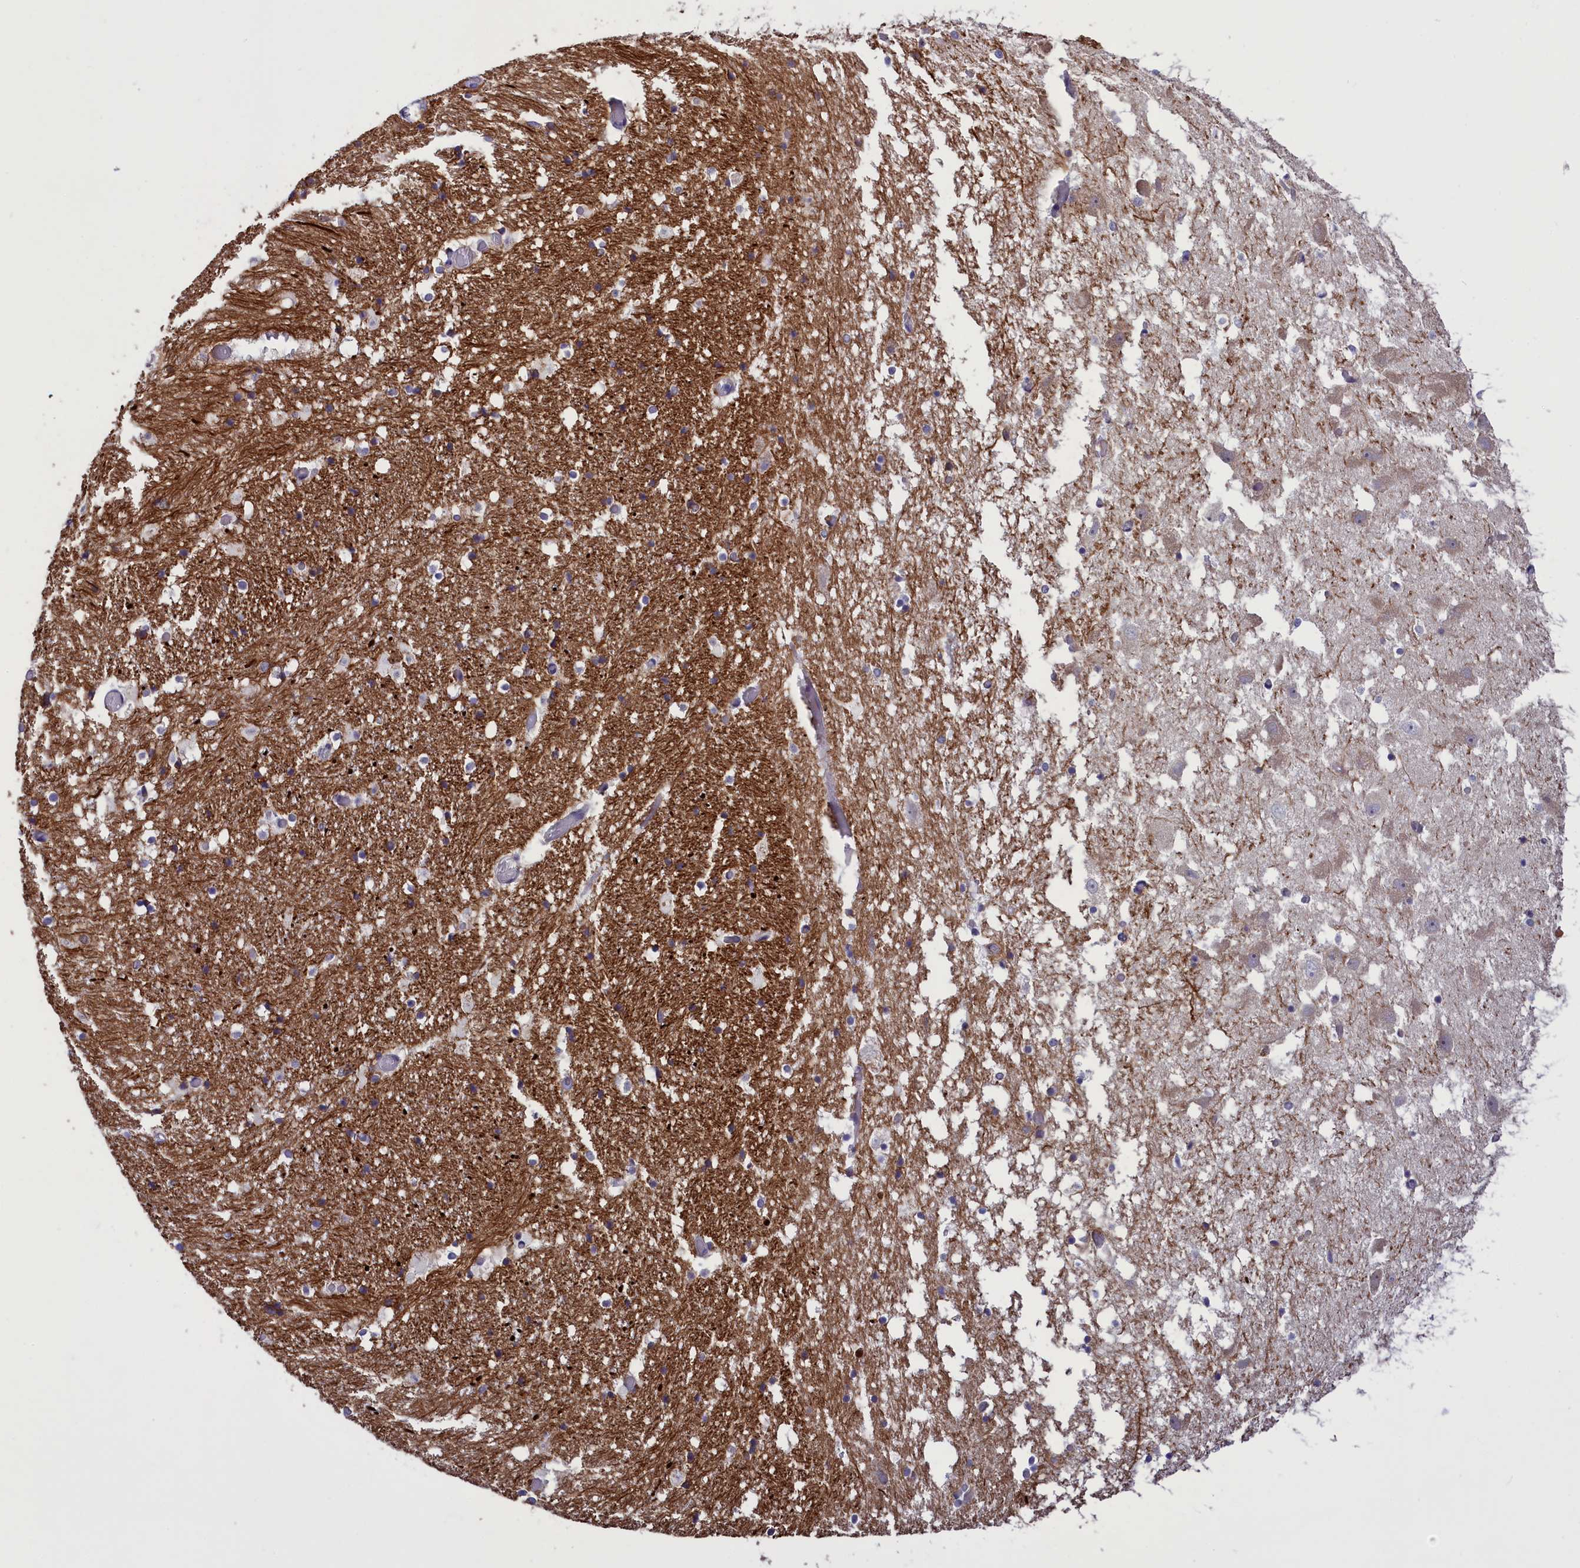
{"staining": {"intensity": "weak", "quantity": "<25%", "location": "cytoplasmic/membranous"}, "tissue": "hippocampus", "cell_type": "Glial cells", "image_type": "normal", "snomed": [{"axis": "morphology", "description": "Normal tissue, NOS"}, {"axis": "topography", "description": "Hippocampus"}], "caption": "Immunohistochemistry micrograph of normal hippocampus: human hippocampus stained with DAB exhibits no significant protein staining in glial cells. The staining is performed using DAB brown chromogen with nuclei counter-stained in using hematoxylin.", "gene": "ENPP6", "patient": {"sex": "female", "age": 52}}